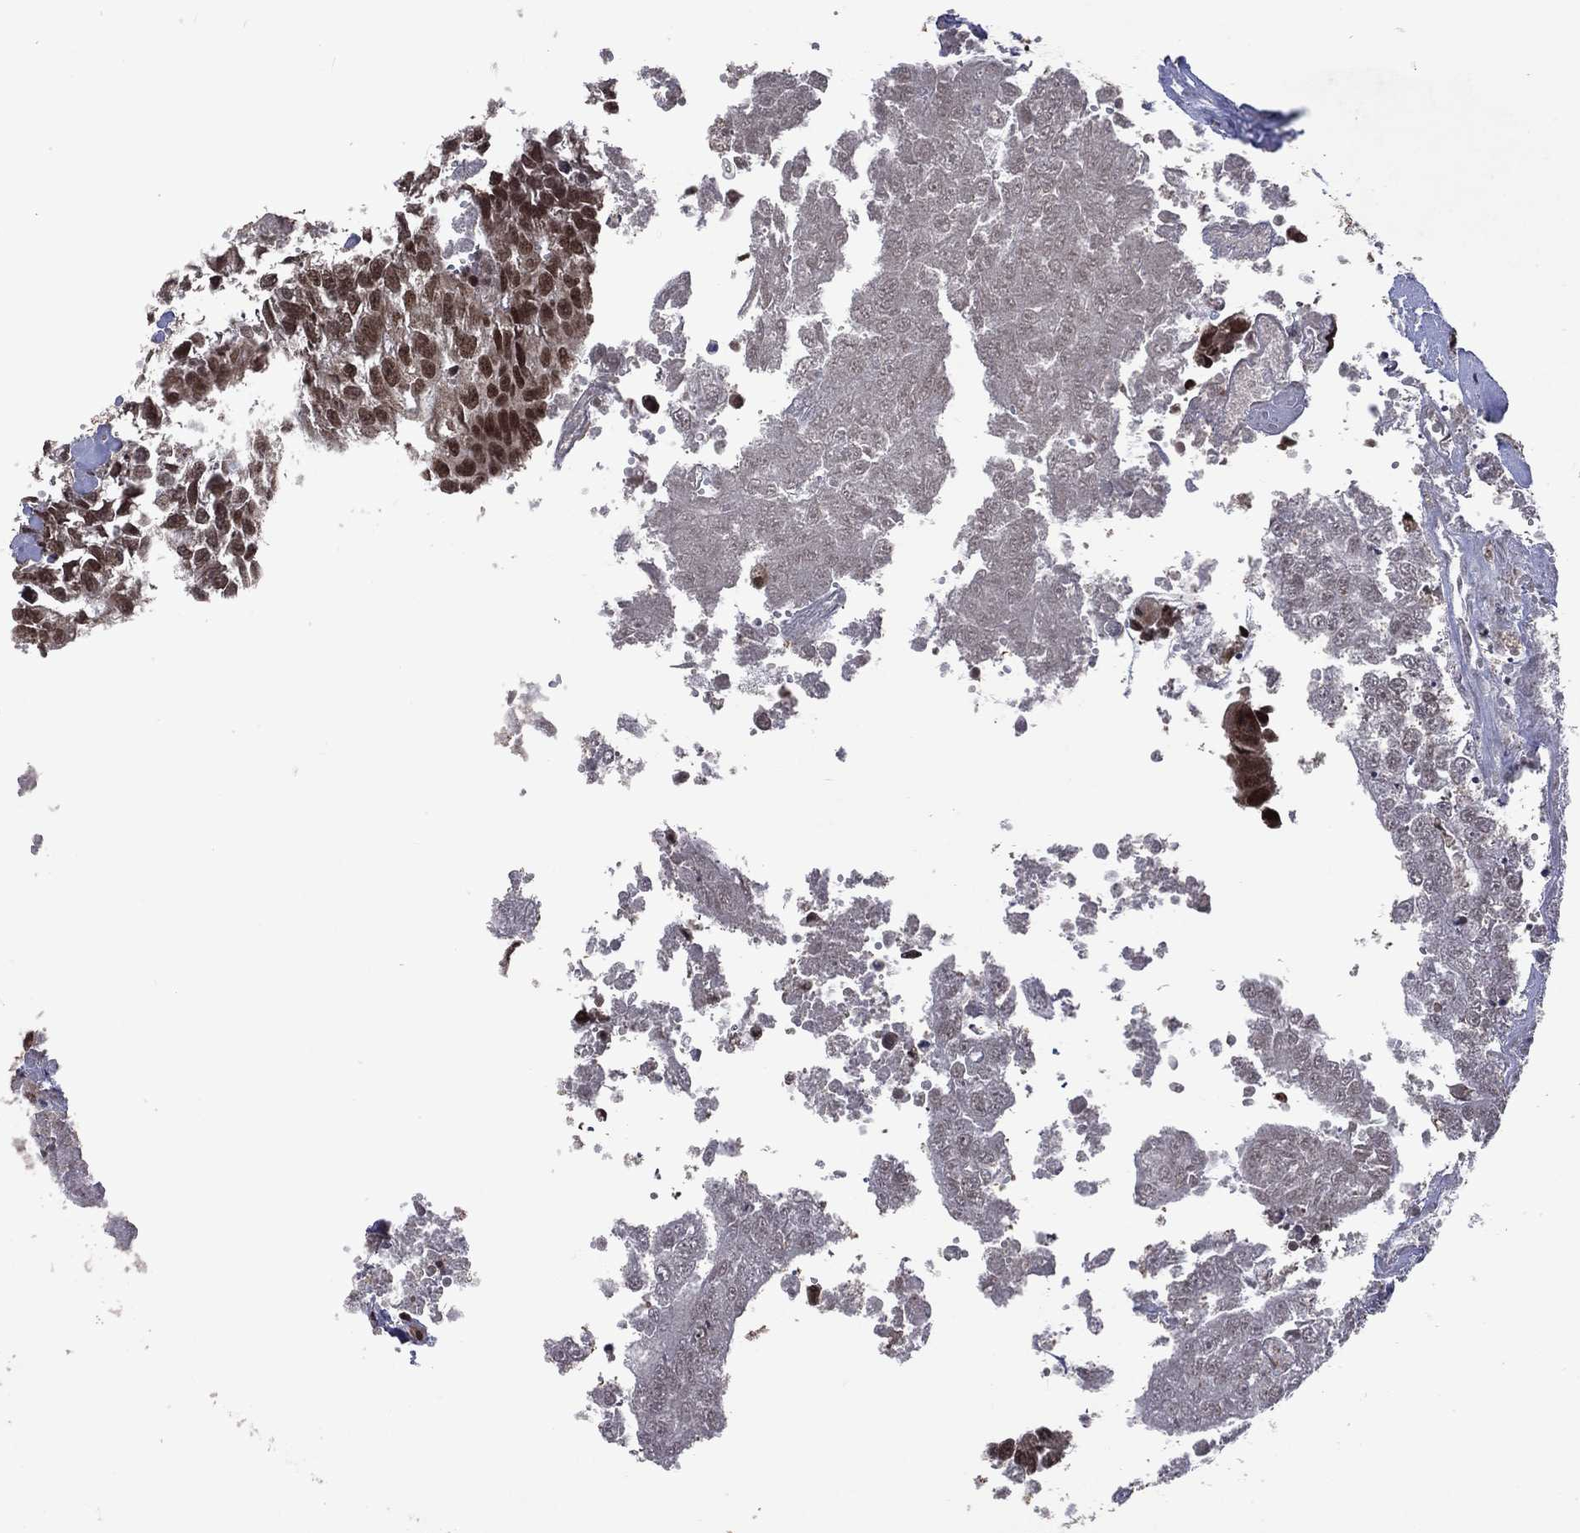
{"staining": {"intensity": "strong", "quantity": ">75%", "location": "nuclear"}, "tissue": "testis cancer", "cell_type": "Tumor cells", "image_type": "cancer", "snomed": [{"axis": "morphology", "description": "Carcinoma, Embryonal, NOS"}, {"axis": "morphology", "description": "Teratoma, malignant, NOS"}, {"axis": "topography", "description": "Testis"}], "caption": "Protein expression analysis of testis cancer (embryonal carcinoma) displays strong nuclear positivity in about >75% of tumor cells.", "gene": "DMAP1", "patient": {"sex": "male", "age": 24}}